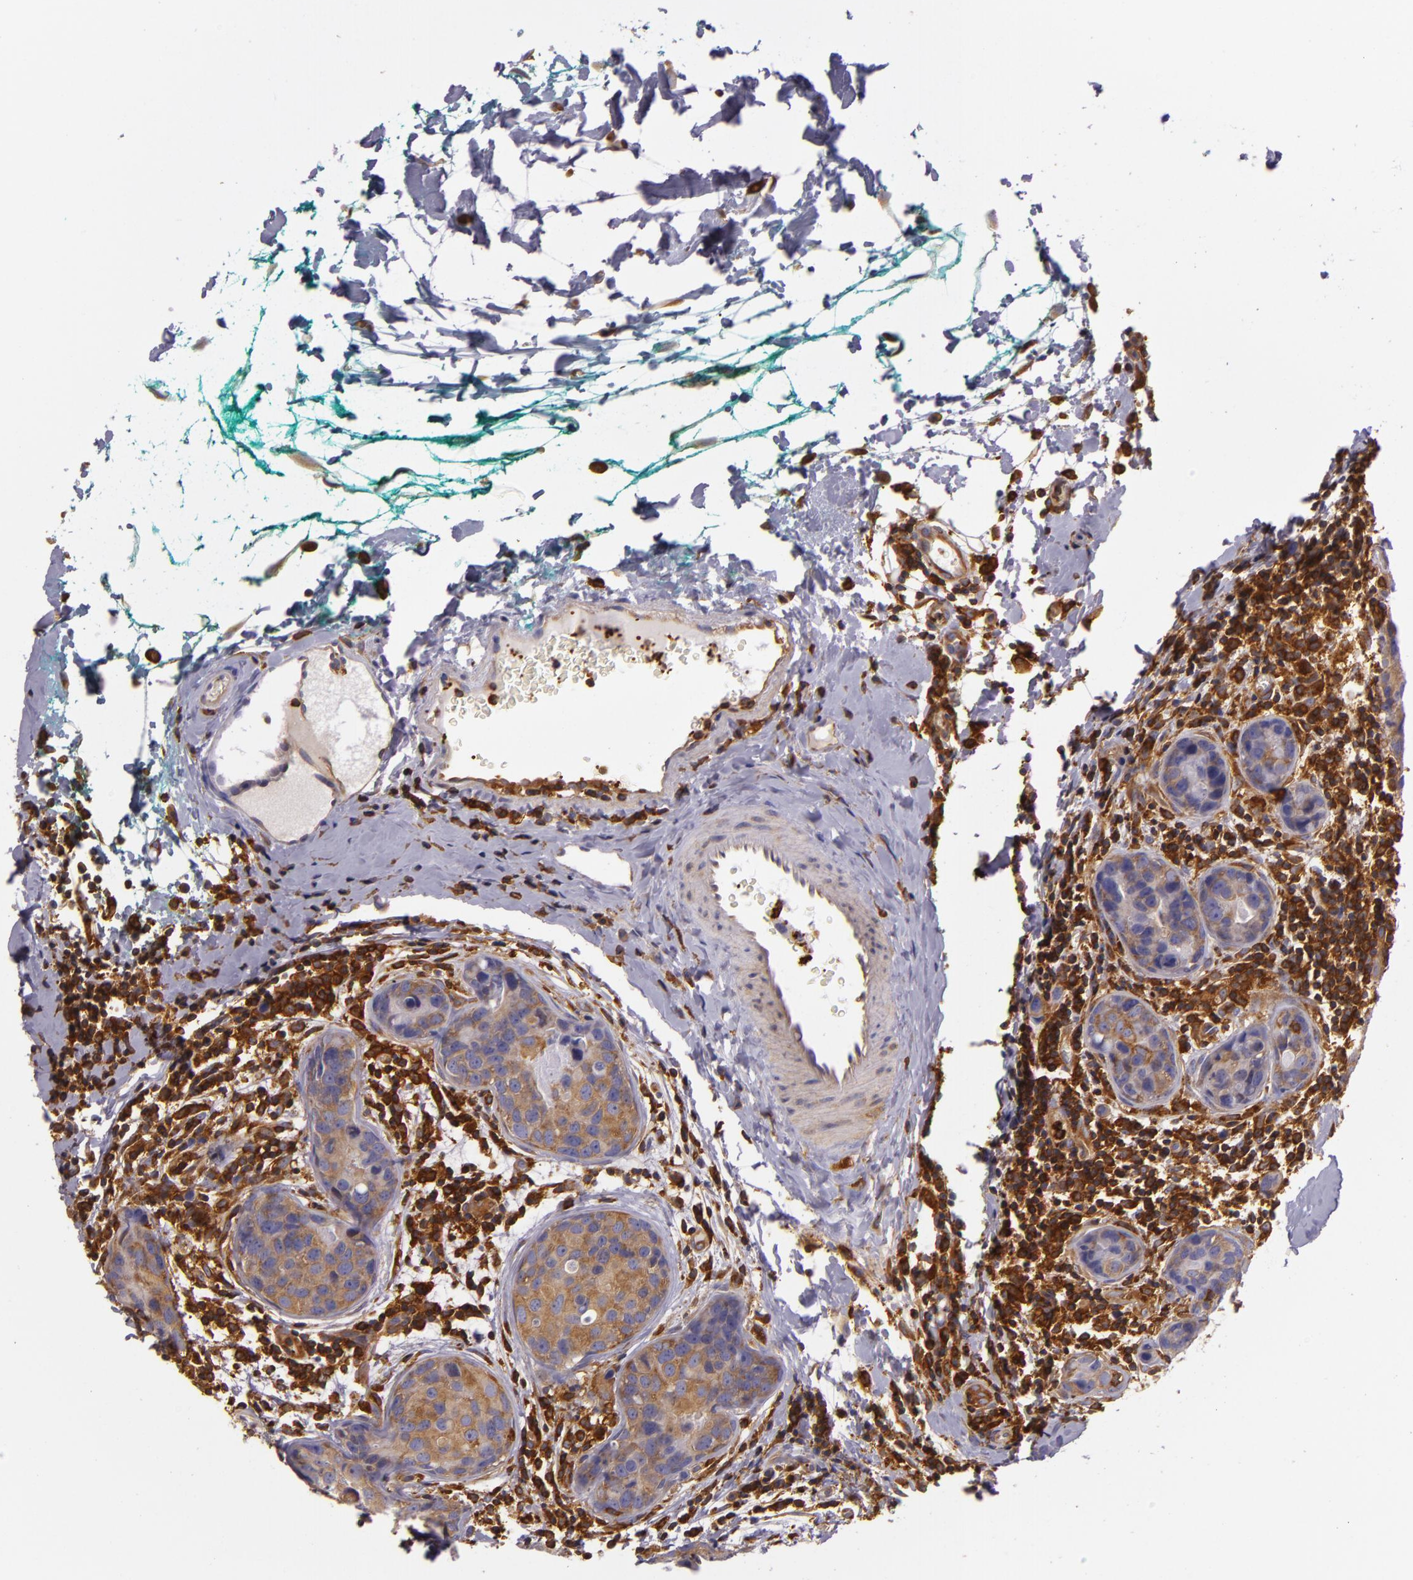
{"staining": {"intensity": "moderate", "quantity": ">75%", "location": "cytoplasmic/membranous"}, "tissue": "breast cancer", "cell_type": "Tumor cells", "image_type": "cancer", "snomed": [{"axis": "morphology", "description": "Duct carcinoma"}, {"axis": "topography", "description": "Breast"}], "caption": "An immunohistochemistry (IHC) histopathology image of neoplastic tissue is shown. Protein staining in brown highlights moderate cytoplasmic/membranous positivity in breast cancer (infiltrating ductal carcinoma) within tumor cells. (DAB IHC with brightfield microscopy, high magnification).", "gene": "TLN1", "patient": {"sex": "female", "age": 24}}